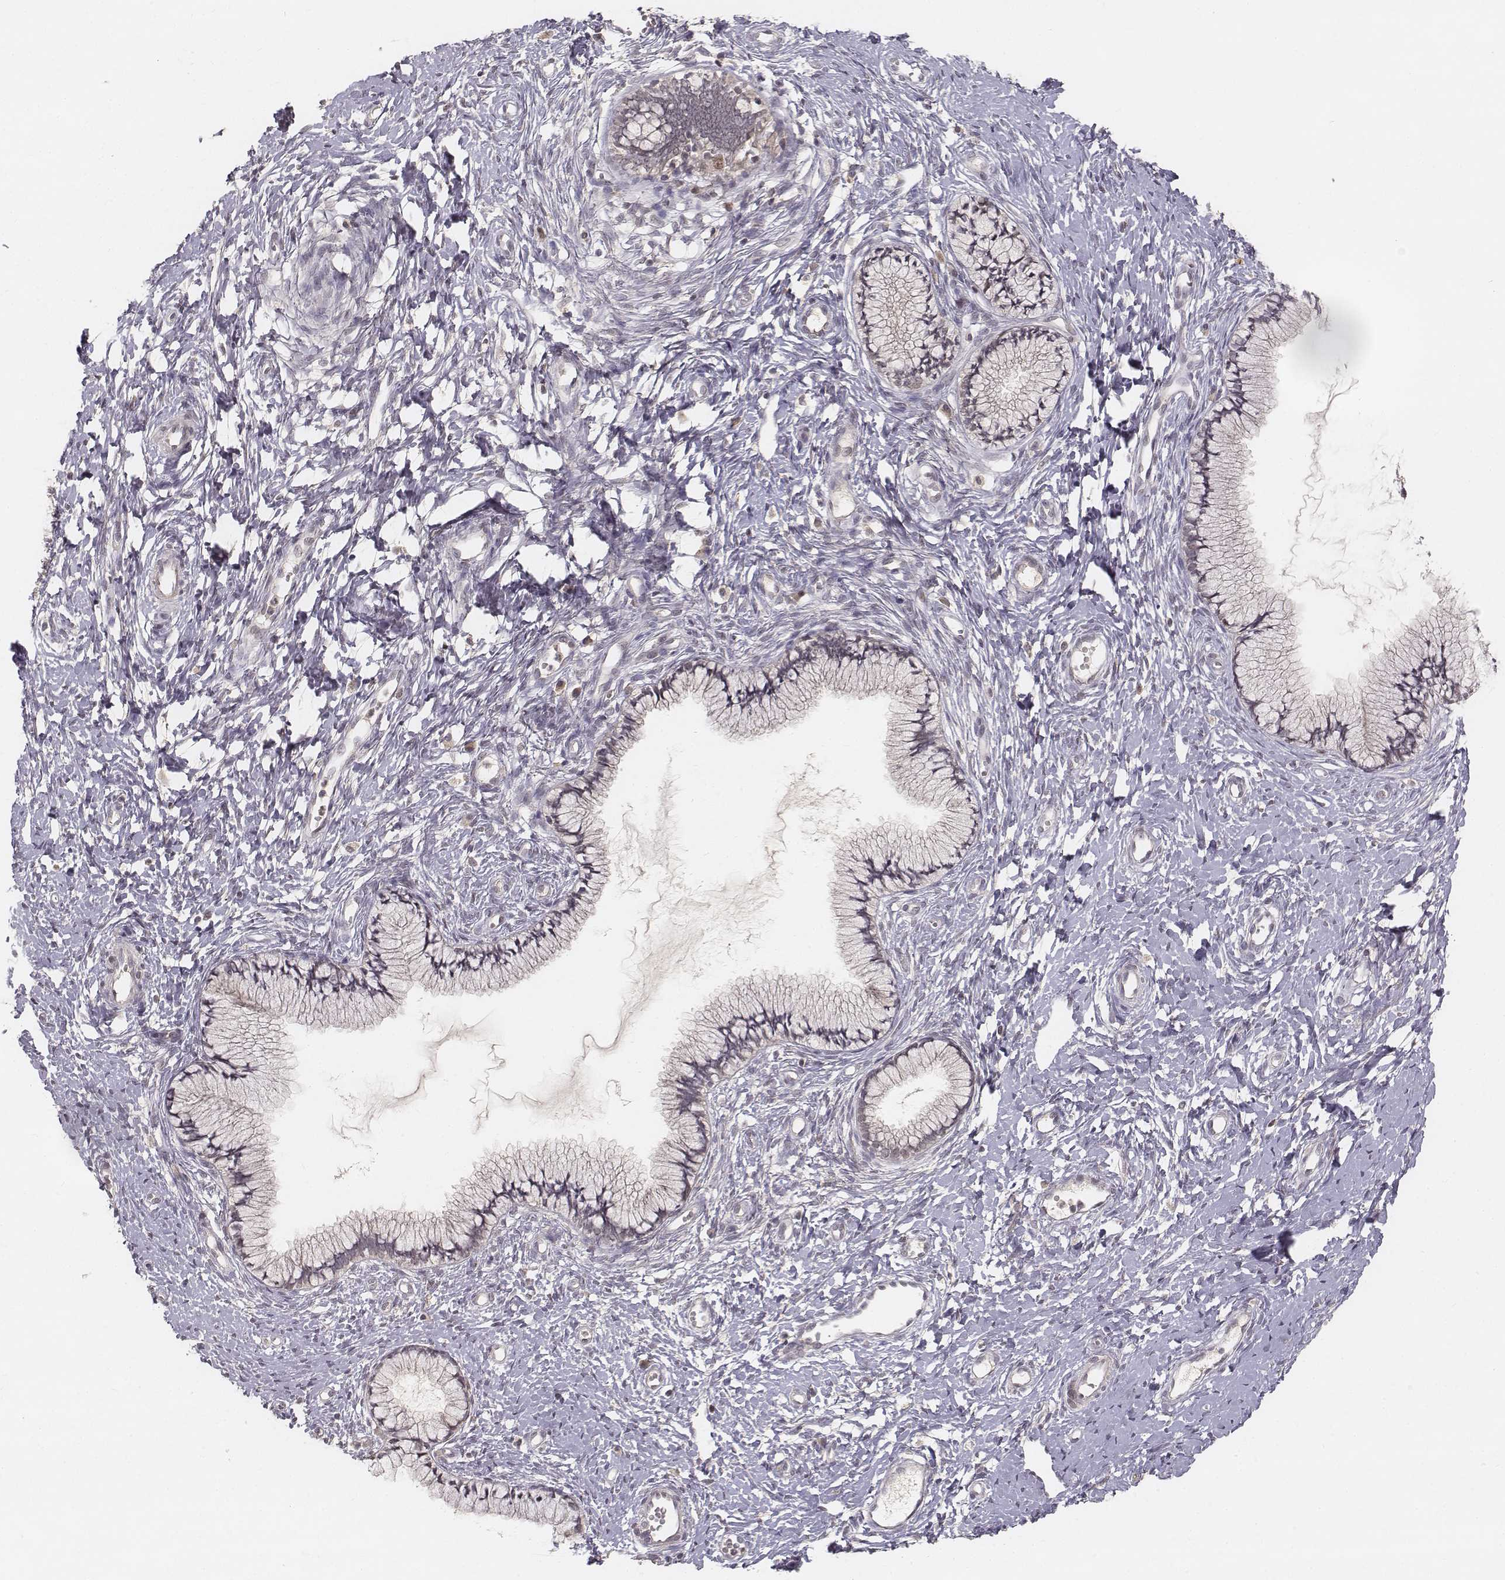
{"staining": {"intensity": "negative", "quantity": "none", "location": "none"}, "tissue": "cervix", "cell_type": "Glandular cells", "image_type": "normal", "snomed": [{"axis": "morphology", "description": "Normal tissue, NOS"}, {"axis": "topography", "description": "Cervix"}], "caption": "A histopathology image of cervix stained for a protein exhibits no brown staining in glandular cells.", "gene": "FANCD2", "patient": {"sex": "female", "age": 40}}